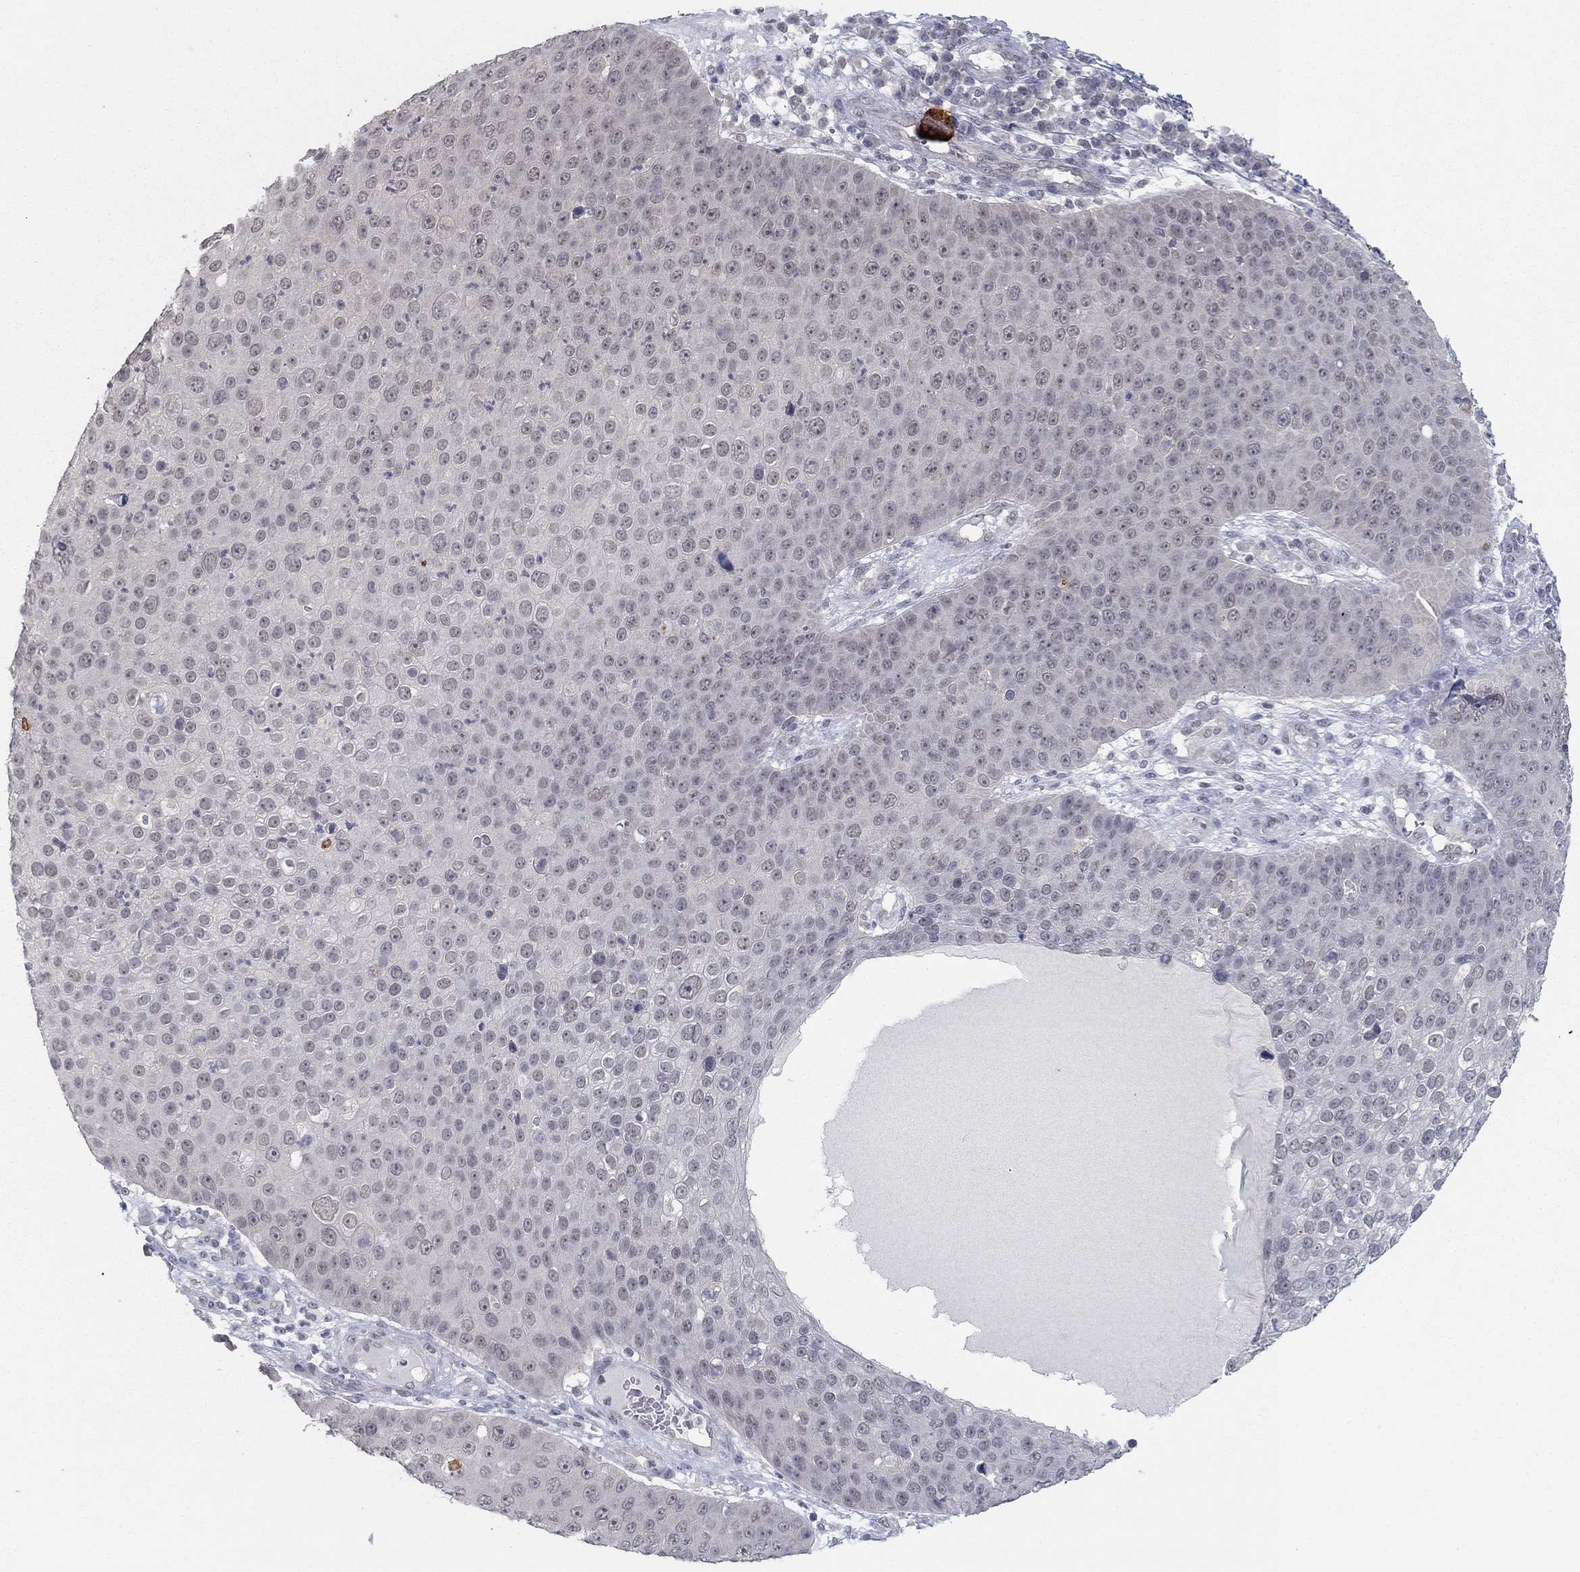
{"staining": {"intensity": "negative", "quantity": "none", "location": "none"}, "tissue": "skin cancer", "cell_type": "Tumor cells", "image_type": "cancer", "snomed": [{"axis": "morphology", "description": "Squamous cell carcinoma, NOS"}, {"axis": "topography", "description": "Skin"}], "caption": "This is a photomicrograph of IHC staining of squamous cell carcinoma (skin), which shows no positivity in tumor cells.", "gene": "SLC22A2", "patient": {"sex": "male", "age": 71}}